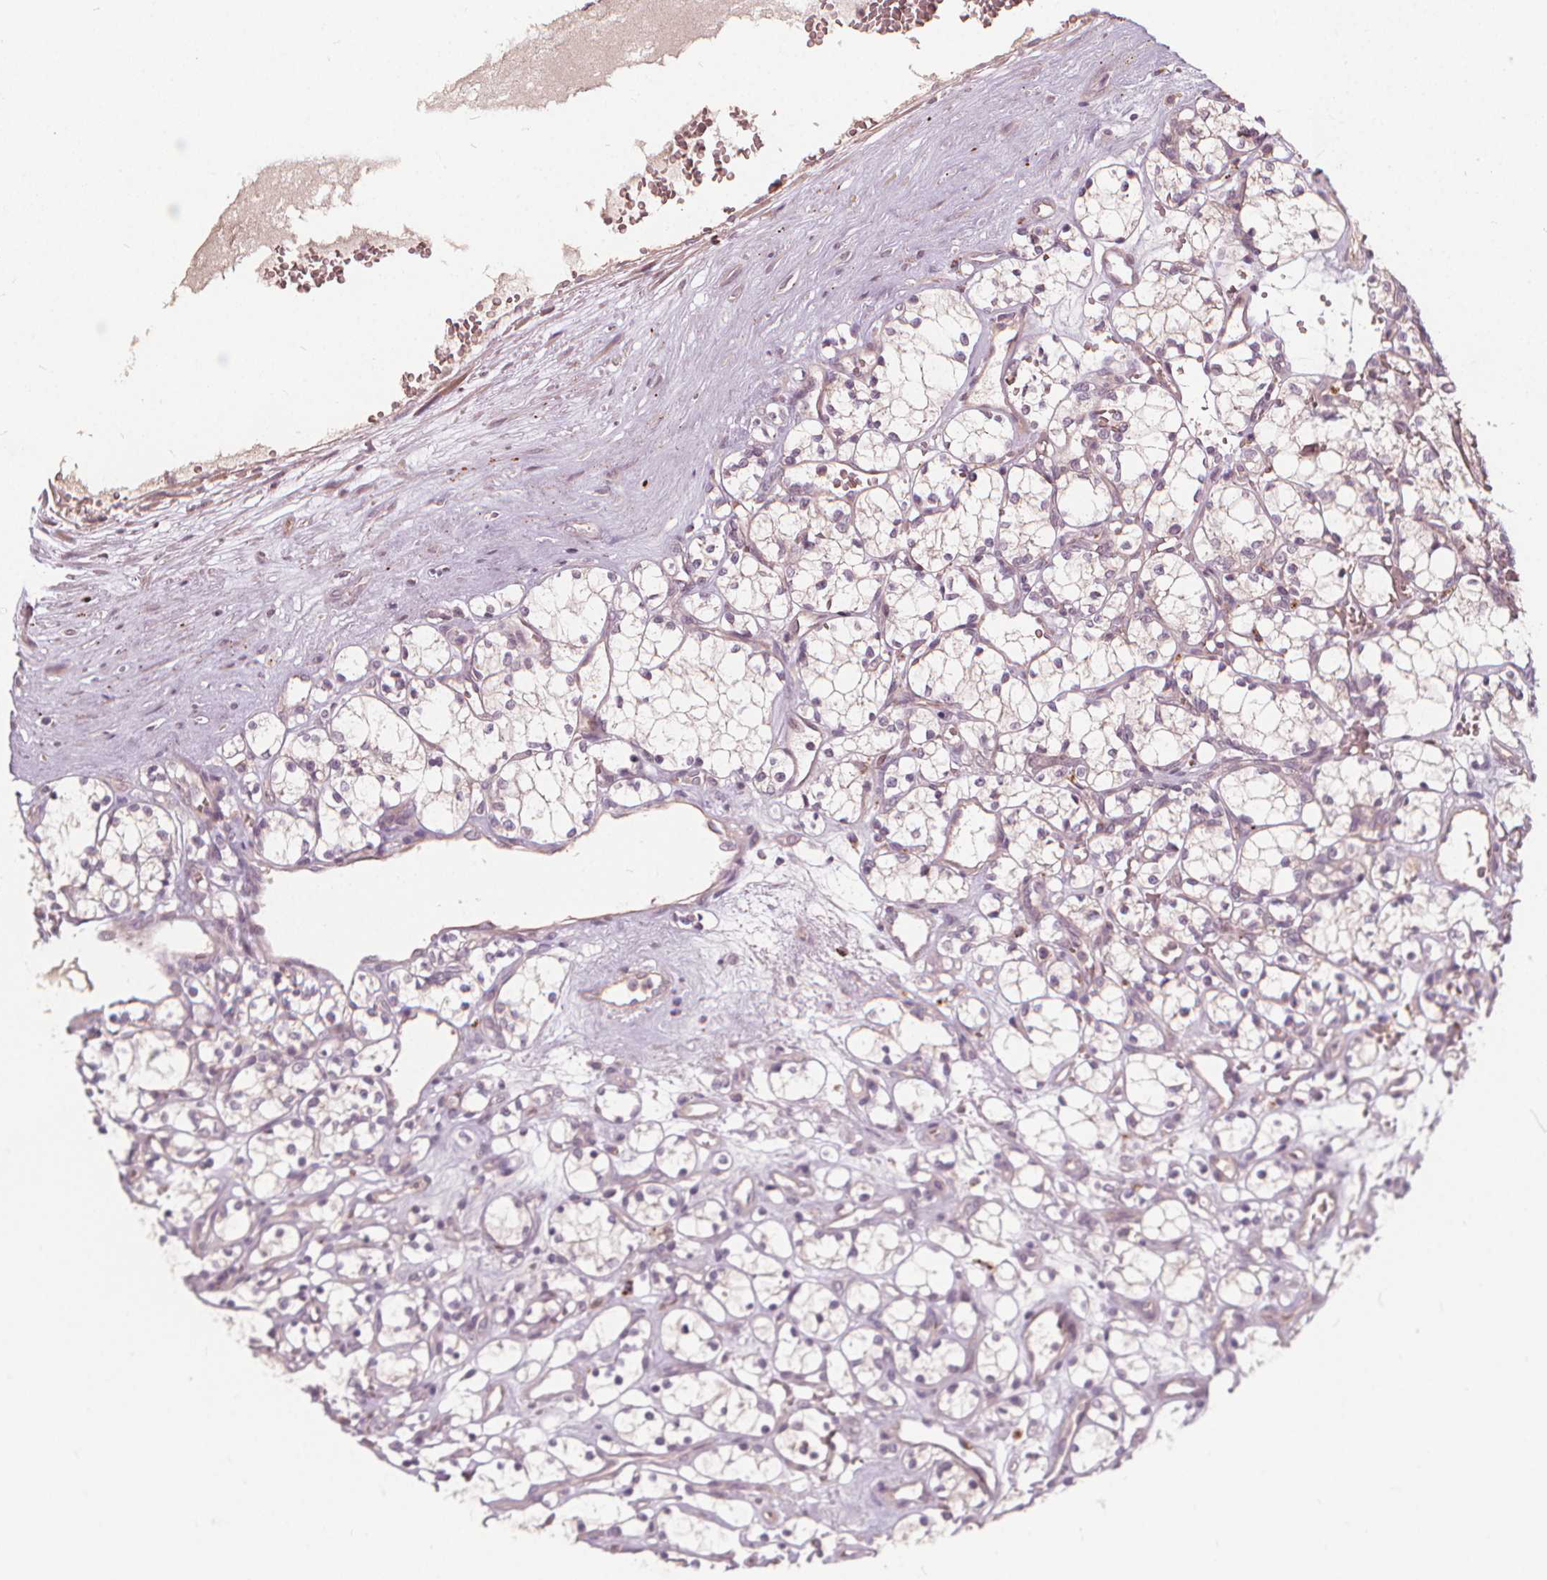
{"staining": {"intensity": "negative", "quantity": "none", "location": "none"}, "tissue": "renal cancer", "cell_type": "Tumor cells", "image_type": "cancer", "snomed": [{"axis": "morphology", "description": "Adenocarcinoma, NOS"}, {"axis": "topography", "description": "Kidney"}], "caption": "A micrograph of human renal adenocarcinoma is negative for staining in tumor cells.", "gene": "IPO13", "patient": {"sex": "female", "age": 69}}